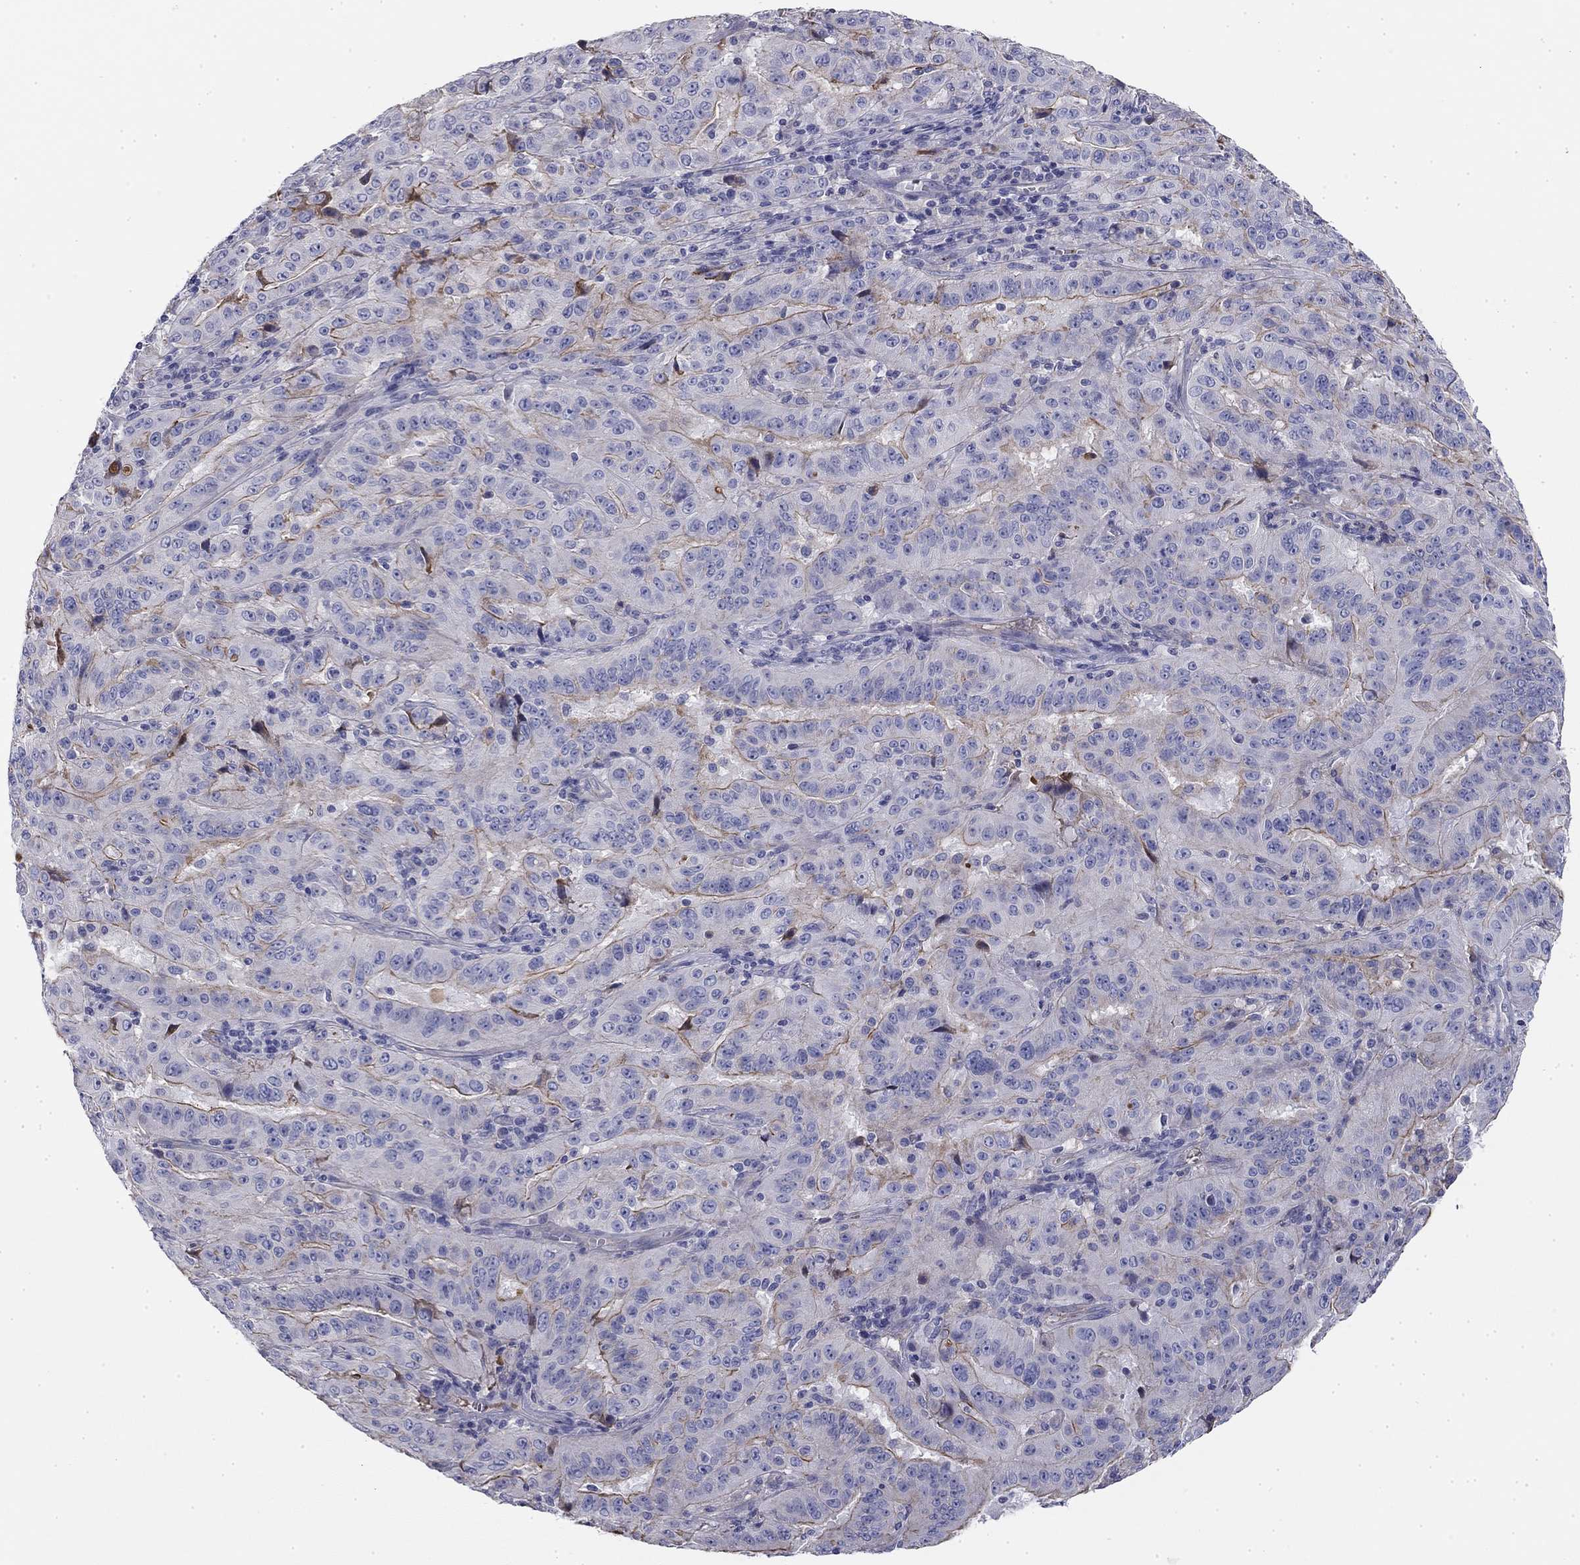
{"staining": {"intensity": "moderate", "quantity": "<25%", "location": "cytoplasmic/membranous"}, "tissue": "pancreatic cancer", "cell_type": "Tumor cells", "image_type": "cancer", "snomed": [{"axis": "morphology", "description": "Adenocarcinoma, NOS"}, {"axis": "topography", "description": "Pancreas"}], "caption": "A brown stain highlights moderate cytoplasmic/membranous positivity of a protein in pancreatic cancer (adenocarcinoma) tumor cells.", "gene": "CPLX4", "patient": {"sex": "male", "age": 63}}